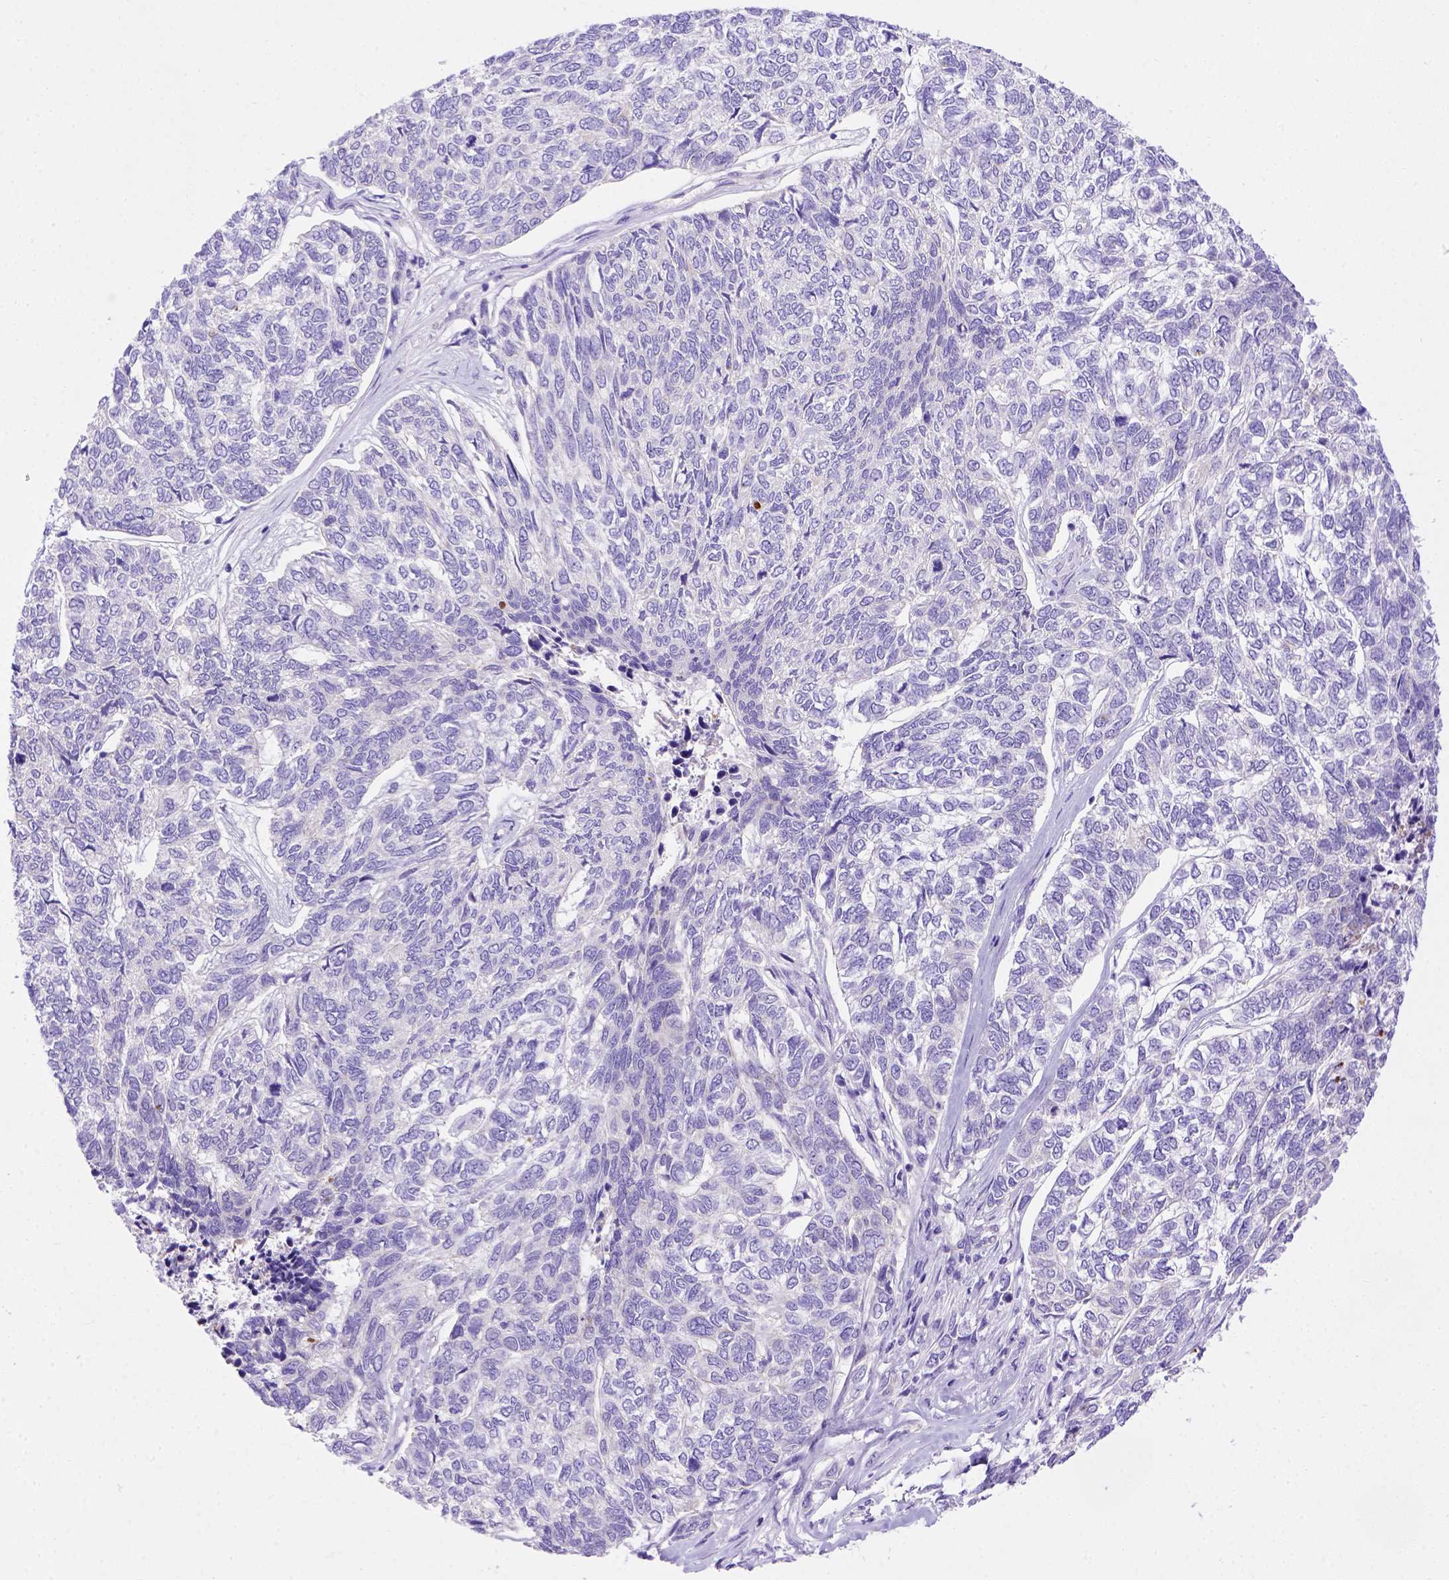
{"staining": {"intensity": "negative", "quantity": "none", "location": "none"}, "tissue": "skin cancer", "cell_type": "Tumor cells", "image_type": "cancer", "snomed": [{"axis": "morphology", "description": "Basal cell carcinoma"}, {"axis": "topography", "description": "Skin"}], "caption": "Immunohistochemistry (IHC) of human skin cancer (basal cell carcinoma) displays no staining in tumor cells.", "gene": "LRRC18", "patient": {"sex": "female", "age": 65}}